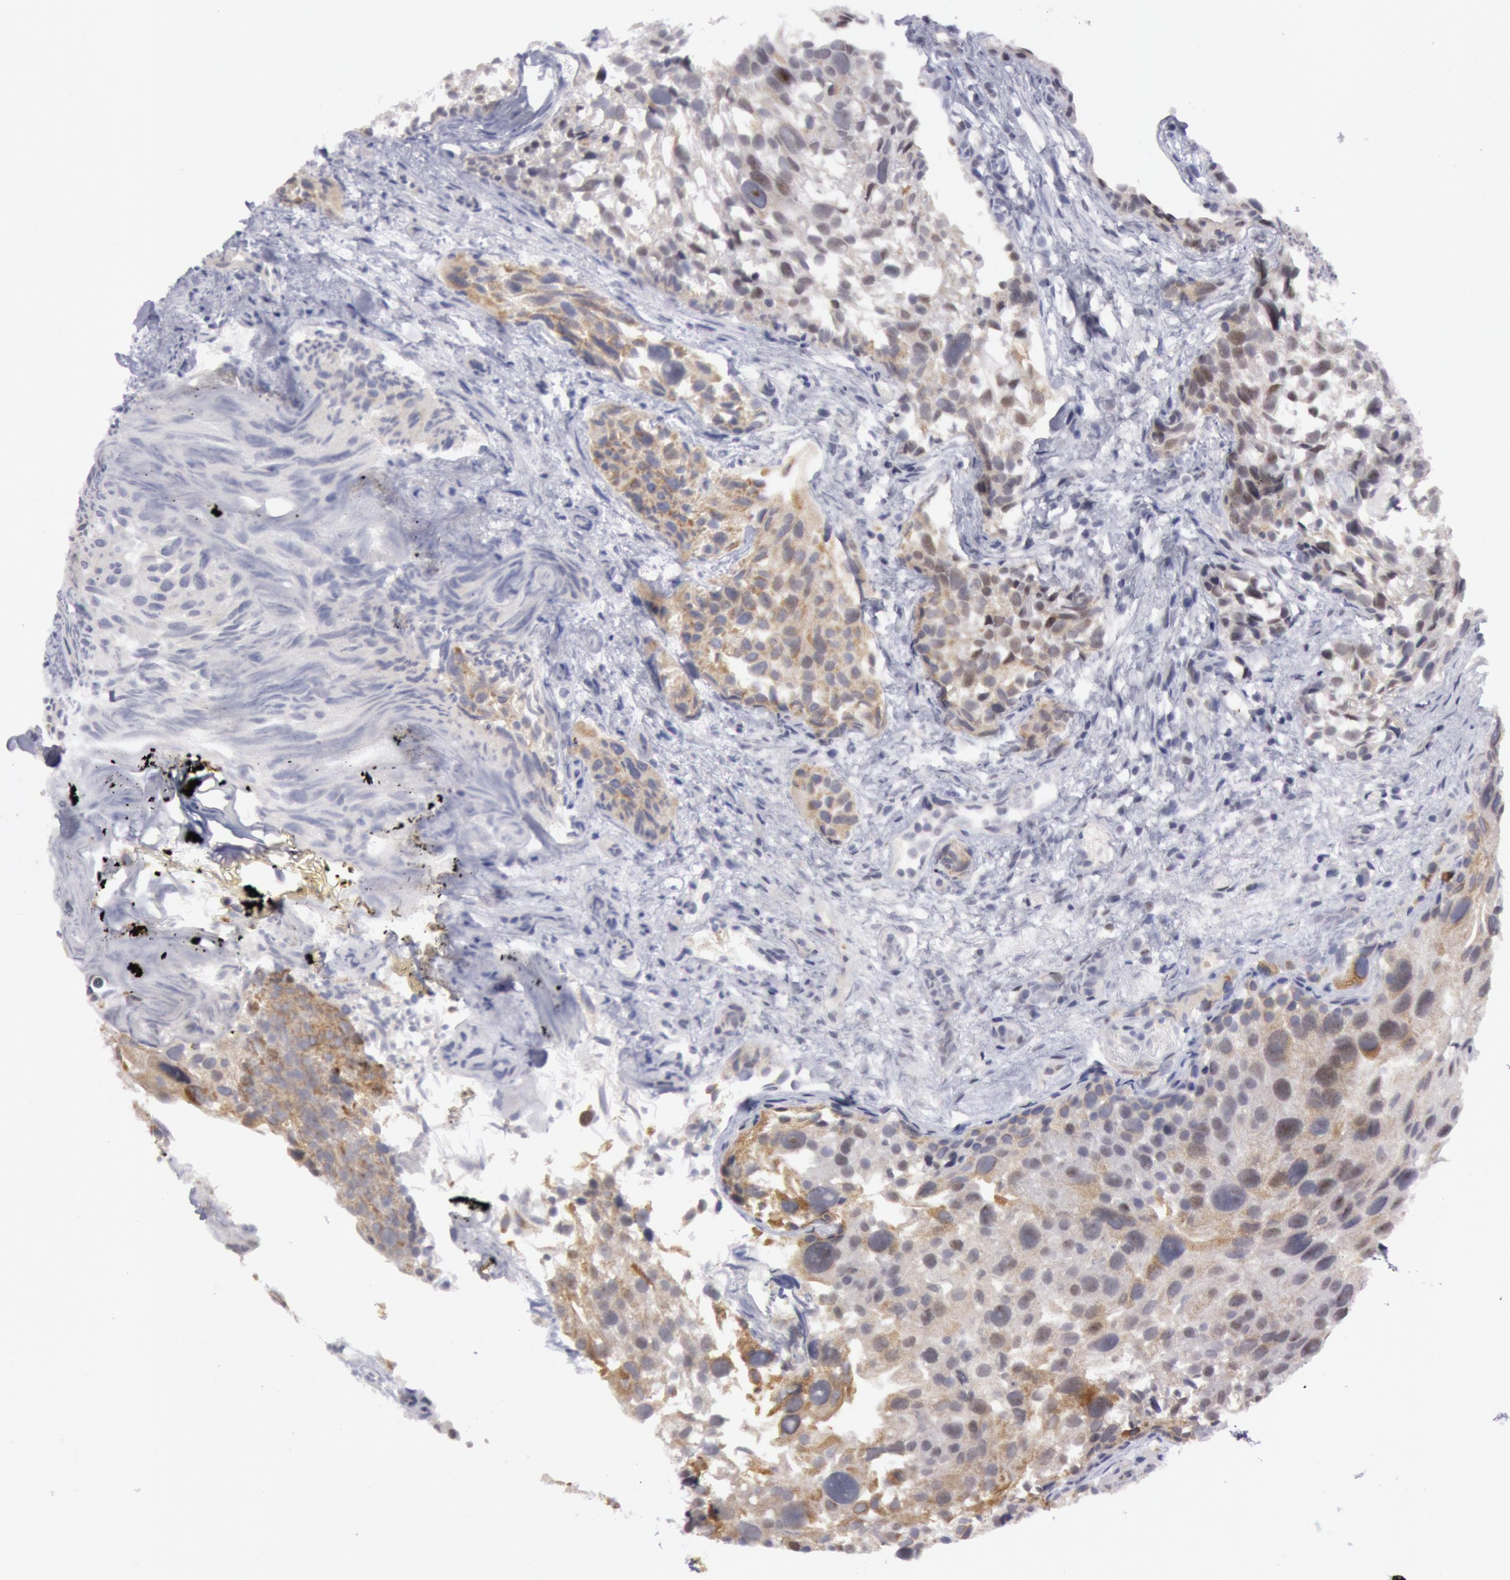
{"staining": {"intensity": "moderate", "quantity": ">75%", "location": "cytoplasmic/membranous"}, "tissue": "urothelial cancer", "cell_type": "Tumor cells", "image_type": "cancer", "snomed": [{"axis": "morphology", "description": "Urothelial carcinoma, High grade"}, {"axis": "topography", "description": "Urinary bladder"}], "caption": "High-grade urothelial carcinoma stained for a protein exhibits moderate cytoplasmic/membranous positivity in tumor cells. (Brightfield microscopy of DAB IHC at high magnification).", "gene": "JOSD1", "patient": {"sex": "female", "age": 78}}